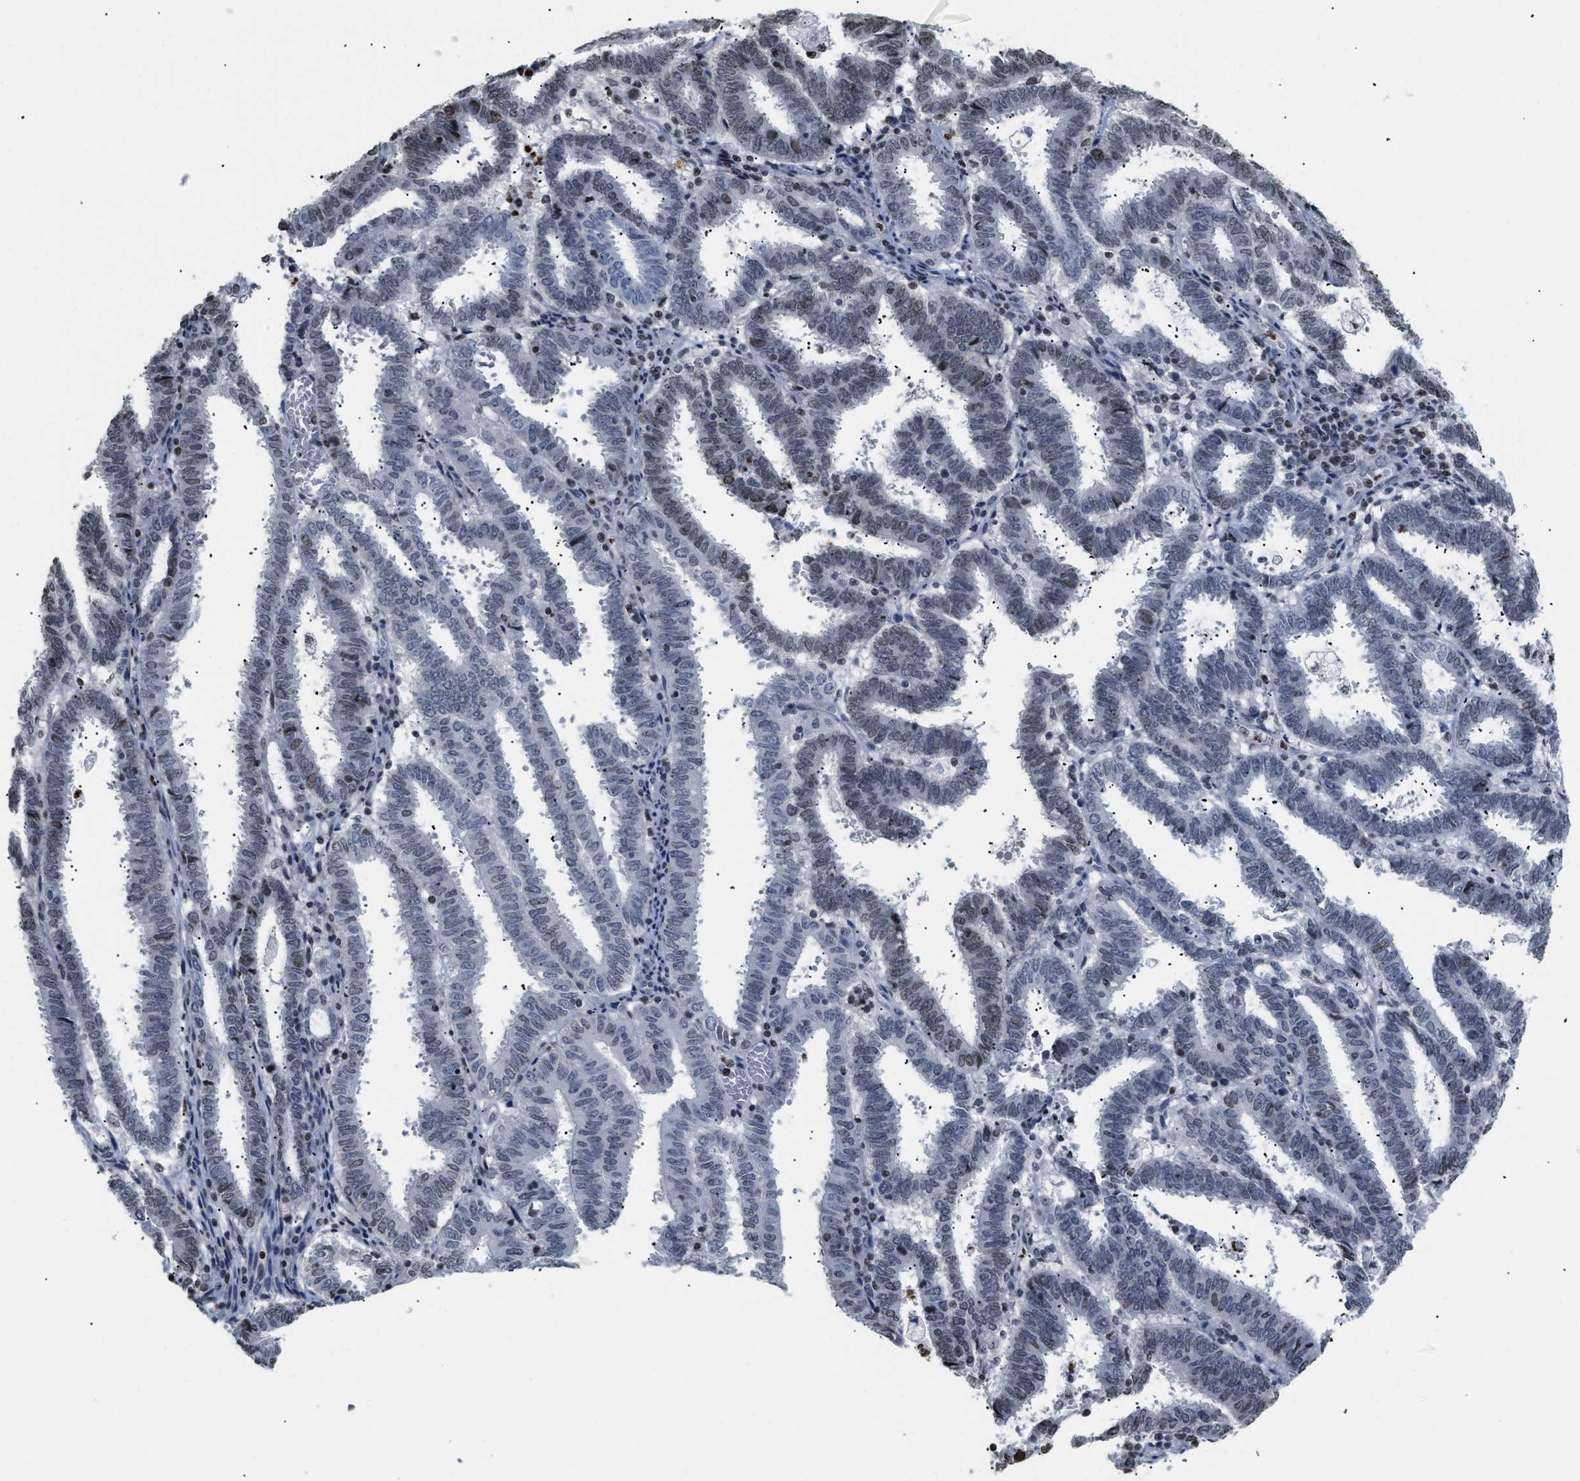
{"staining": {"intensity": "moderate", "quantity": "<25%", "location": "nuclear"}, "tissue": "endometrial cancer", "cell_type": "Tumor cells", "image_type": "cancer", "snomed": [{"axis": "morphology", "description": "Adenocarcinoma, NOS"}, {"axis": "topography", "description": "Uterus"}], "caption": "An immunohistochemistry micrograph of tumor tissue is shown. Protein staining in brown labels moderate nuclear positivity in endometrial cancer within tumor cells.", "gene": "HMGN2", "patient": {"sex": "female", "age": 83}}